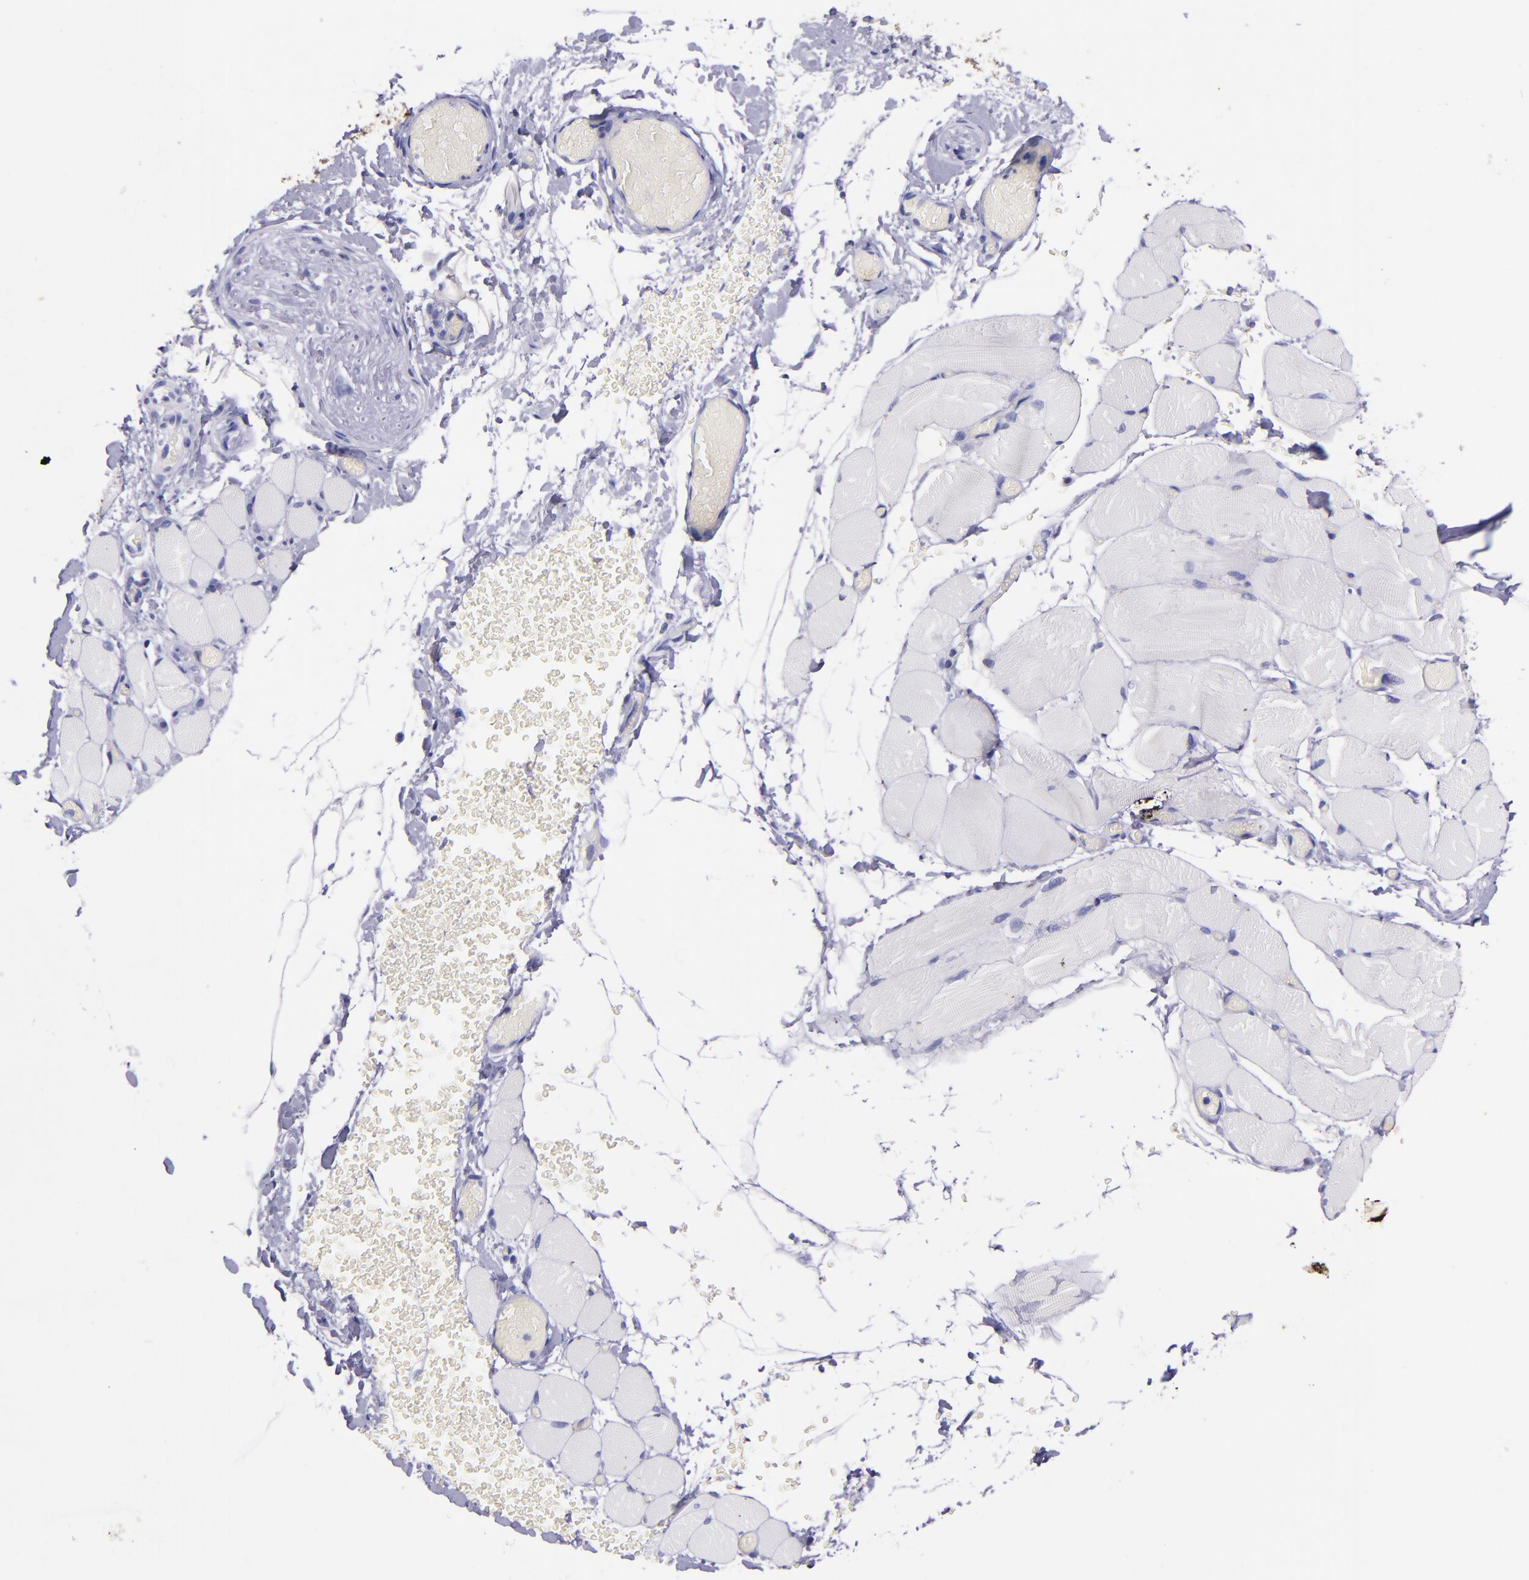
{"staining": {"intensity": "negative", "quantity": "none", "location": "none"}, "tissue": "skeletal muscle", "cell_type": "Myocytes", "image_type": "normal", "snomed": [{"axis": "morphology", "description": "Normal tissue, NOS"}, {"axis": "topography", "description": "Skeletal muscle"}, {"axis": "topography", "description": "Soft tissue"}], "caption": "Immunohistochemistry (IHC) histopathology image of normal skeletal muscle: human skeletal muscle stained with DAB (3,3'-diaminobenzidine) shows no significant protein staining in myocytes.", "gene": "KRT4", "patient": {"sex": "female", "age": 58}}